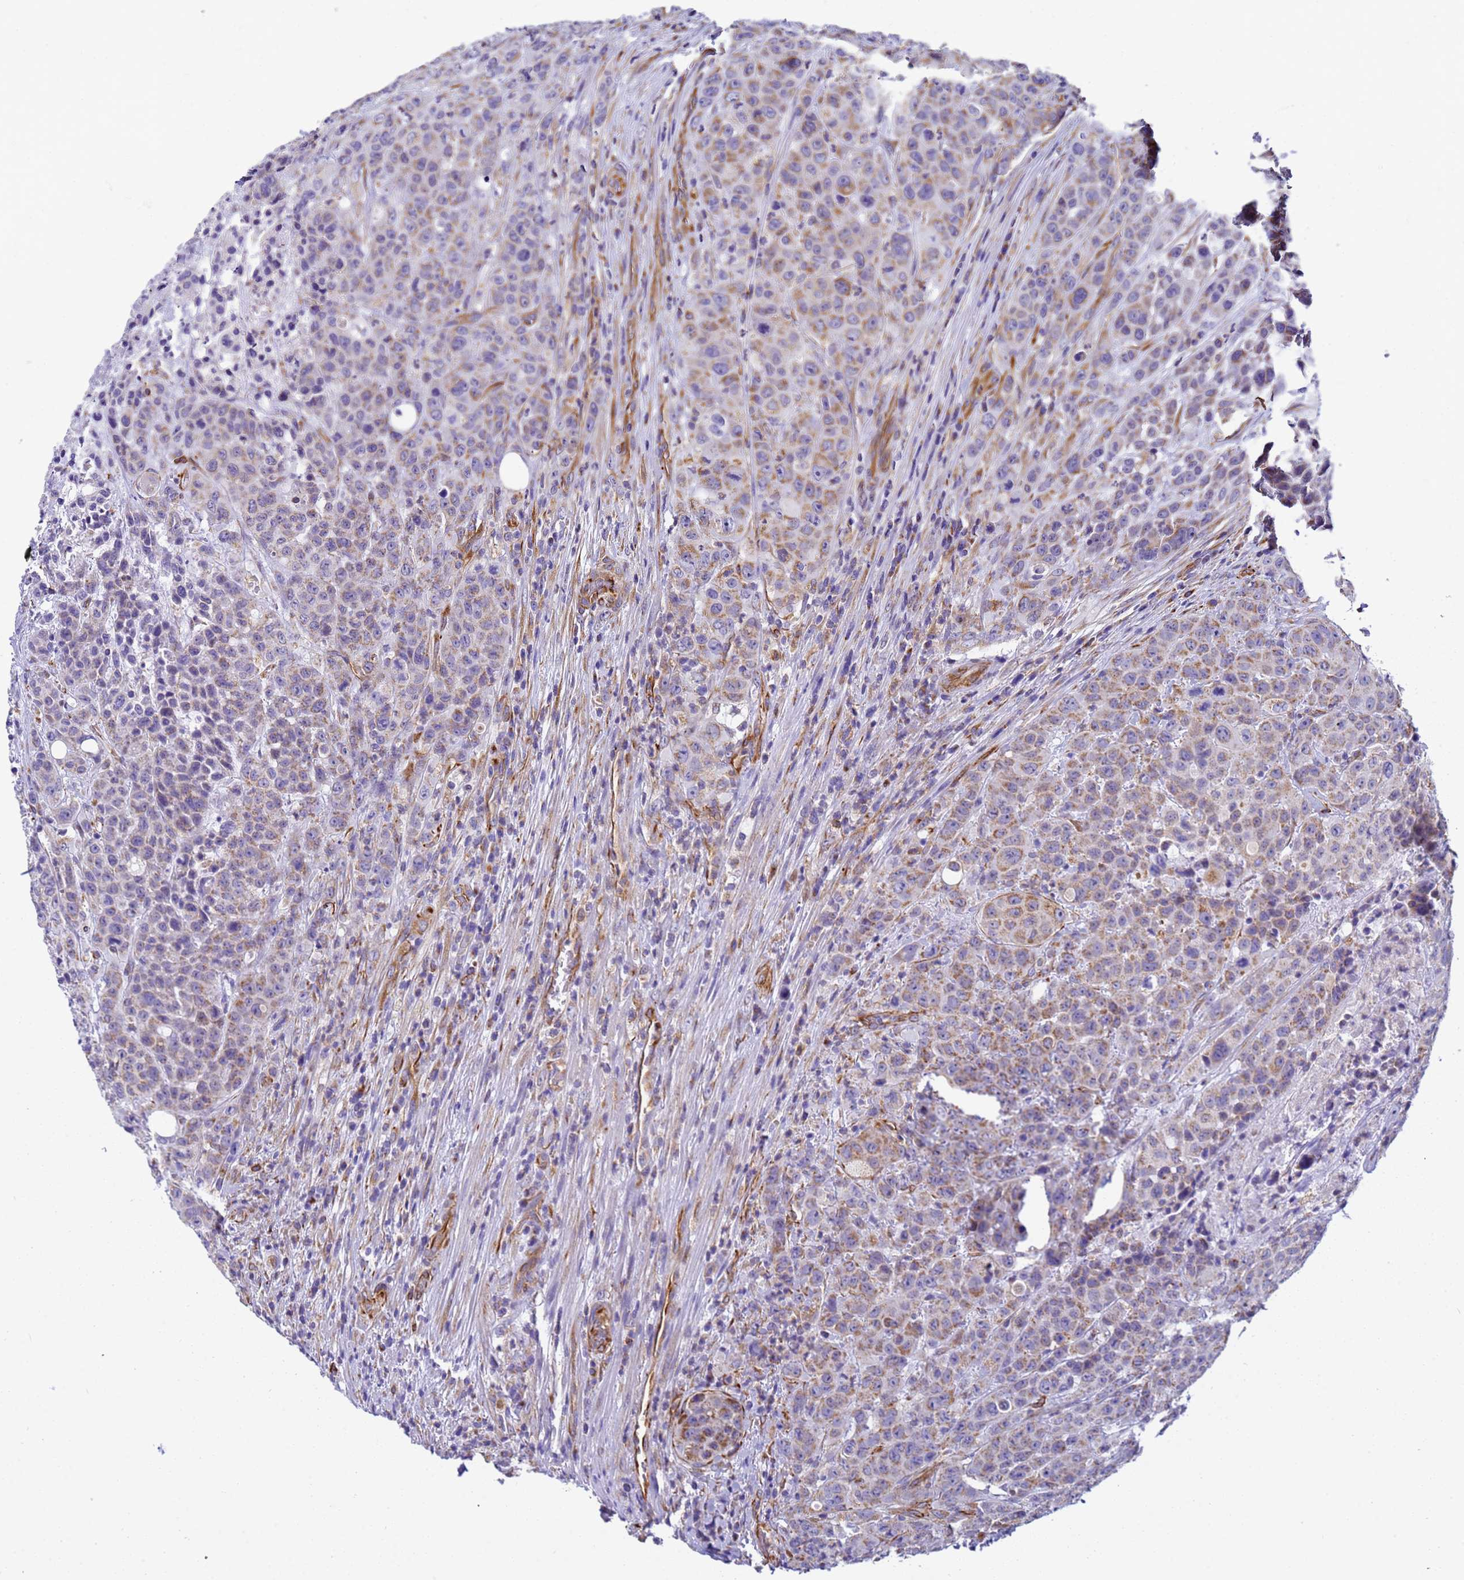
{"staining": {"intensity": "moderate", "quantity": "25%-75%", "location": "cytoplasmic/membranous"}, "tissue": "colorectal cancer", "cell_type": "Tumor cells", "image_type": "cancer", "snomed": [{"axis": "morphology", "description": "Adenocarcinoma, NOS"}, {"axis": "topography", "description": "Colon"}], "caption": "Brown immunohistochemical staining in colorectal cancer exhibits moderate cytoplasmic/membranous positivity in about 25%-75% of tumor cells. (brown staining indicates protein expression, while blue staining denotes nuclei).", "gene": "UBXN2B", "patient": {"sex": "male", "age": 62}}